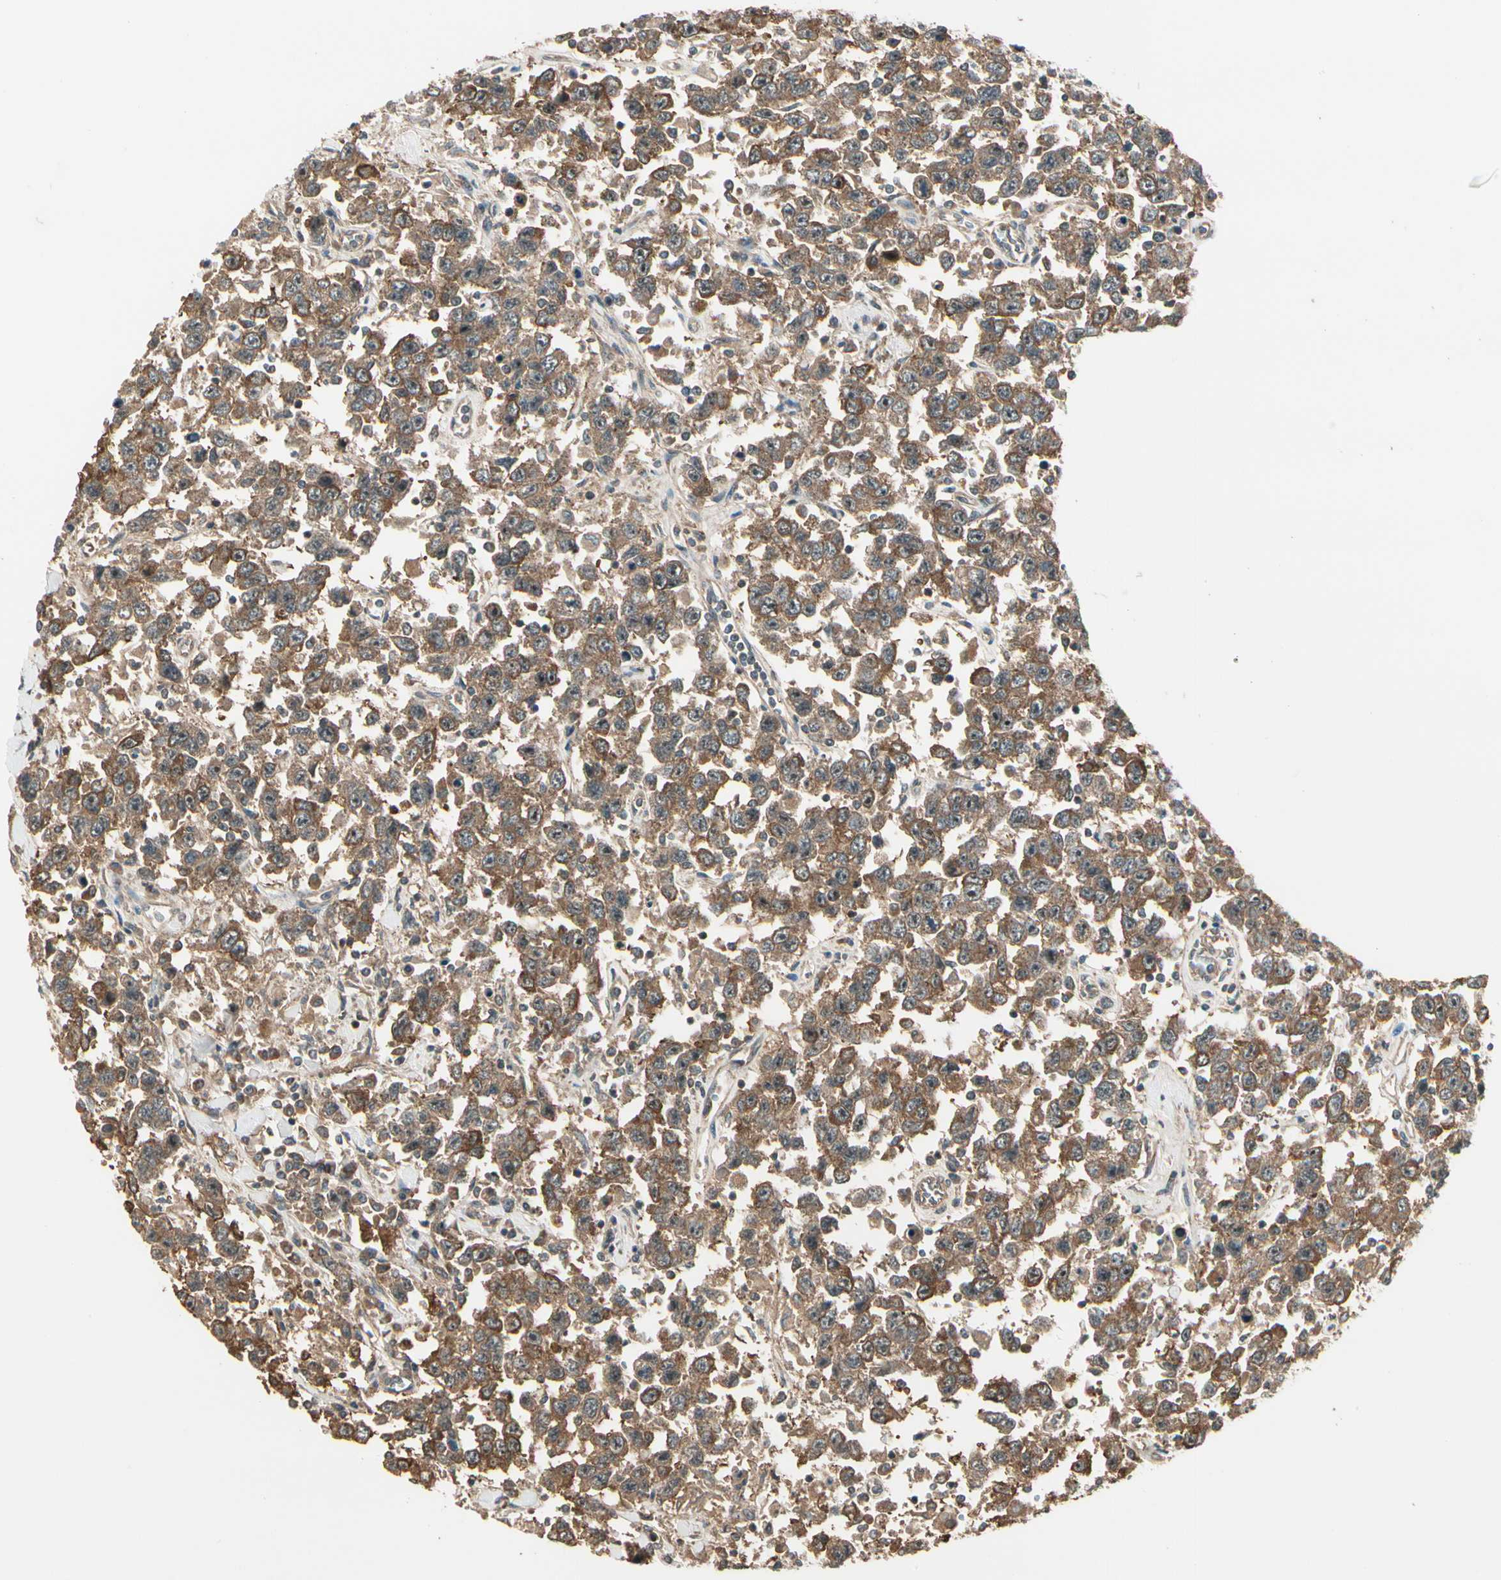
{"staining": {"intensity": "strong", "quantity": ">75%", "location": "cytoplasmic/membranous"}, "tissue": "testis cancer", "cell_type": "Tumor cells", "image_type": "cancer", "snomed": [{"axis": "morphology", "description": "Seminoma, NOS"}, {"axis": "topography", "description": "Testis"}], "caption": "Human seminoma (testis) stained with a brown dye exhibits strong cytoplasmic/membranous positive staining in approximately >75% of tumor cells.", "gene": "FKBP15", "patient": {"sex": "male", "age": 41}}